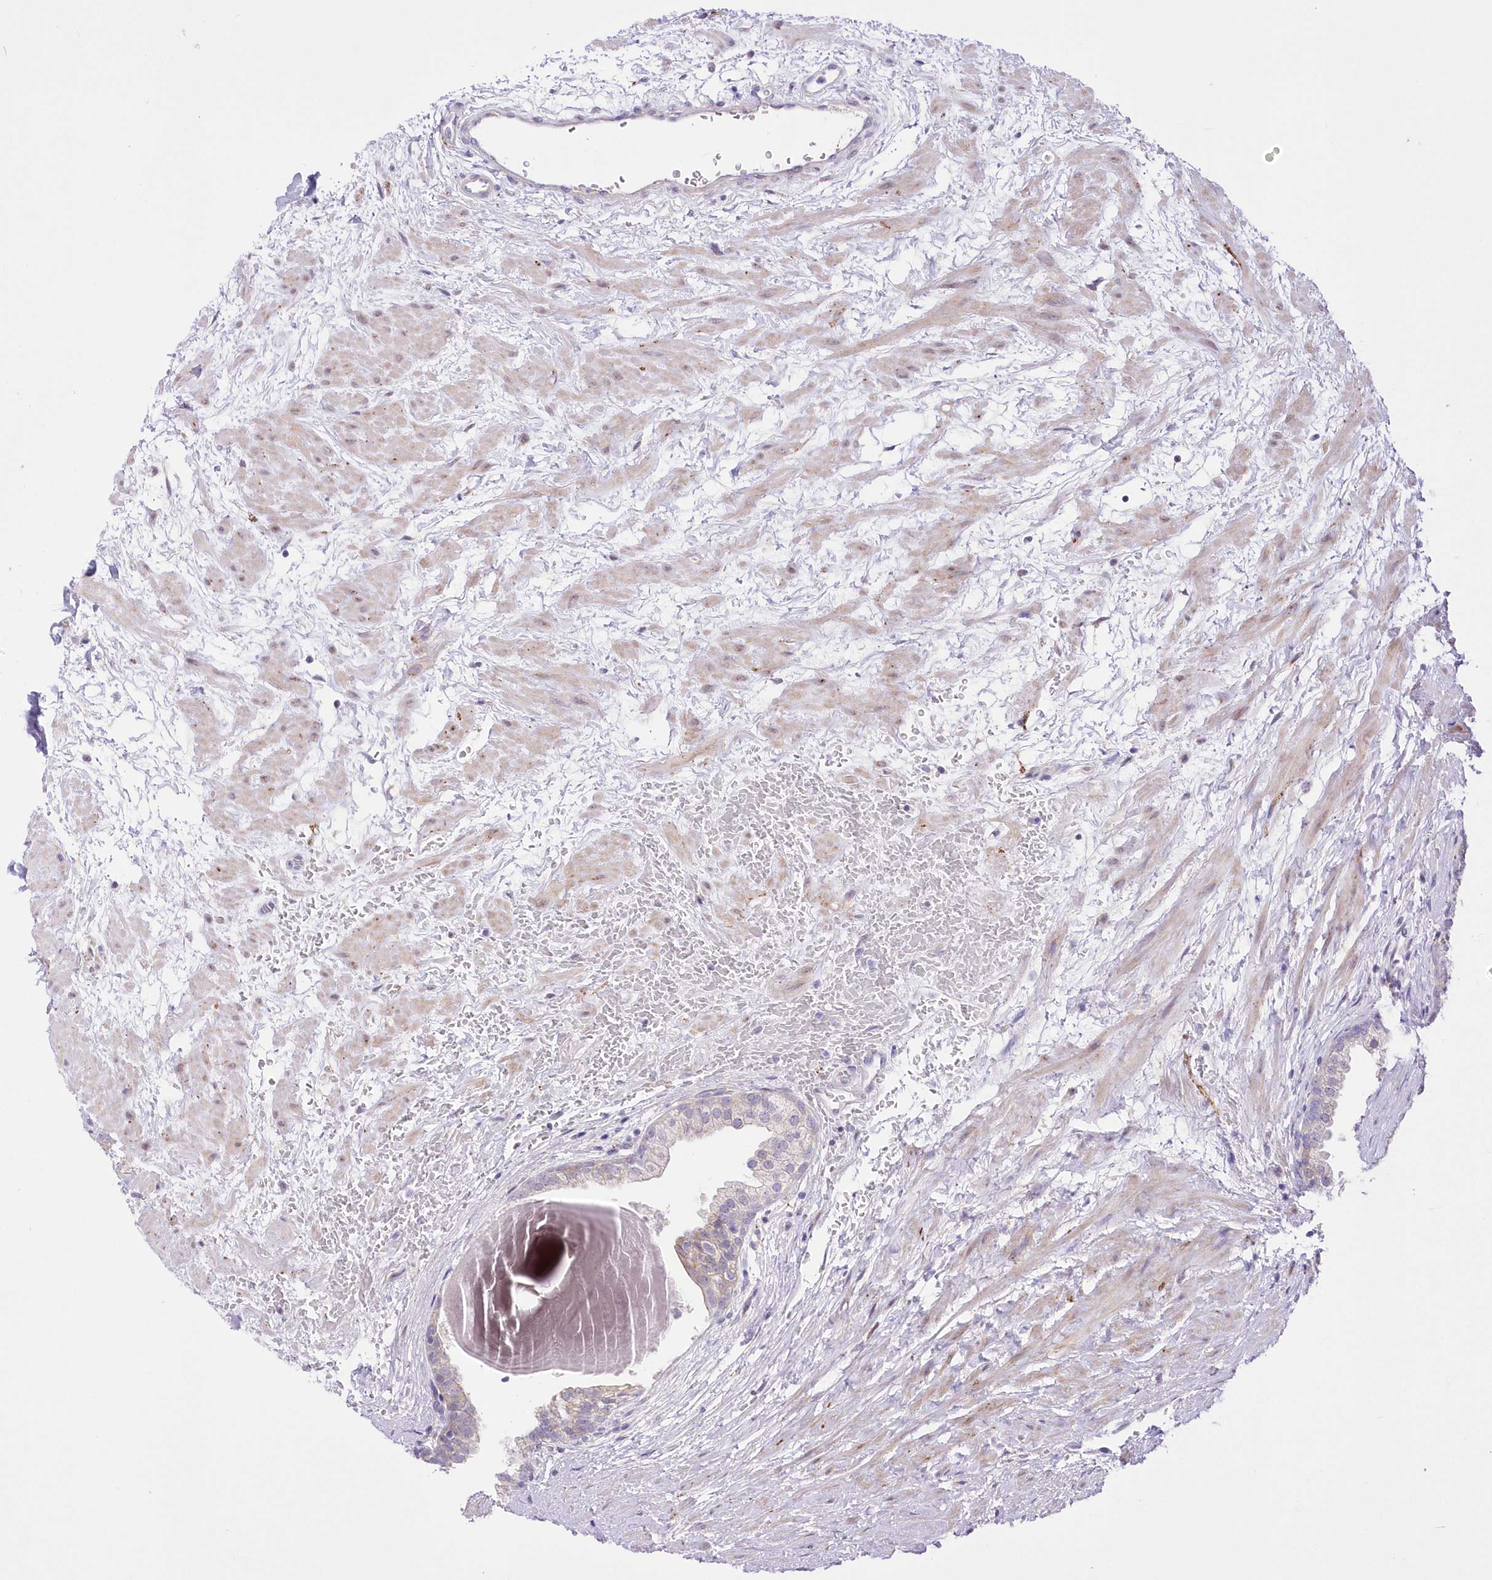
{"staining": {"intensity": "negative", "quantity": "none", "location": "none"}, "tissue": "prostate", "cell_type": "Glandular cells", "image_type": "normal", "snomed": [{"axis": "morphology", "description": "Normal tissue, NOS"}, {"axis": "topography", "description": "Prostate"}], "caption": "This is a photomicrograph of IHC staining of benign prostate, which shows no expression in glandular cells.", "gene": "FAM241B", "patient": {"sex": "male", "age": 48}}